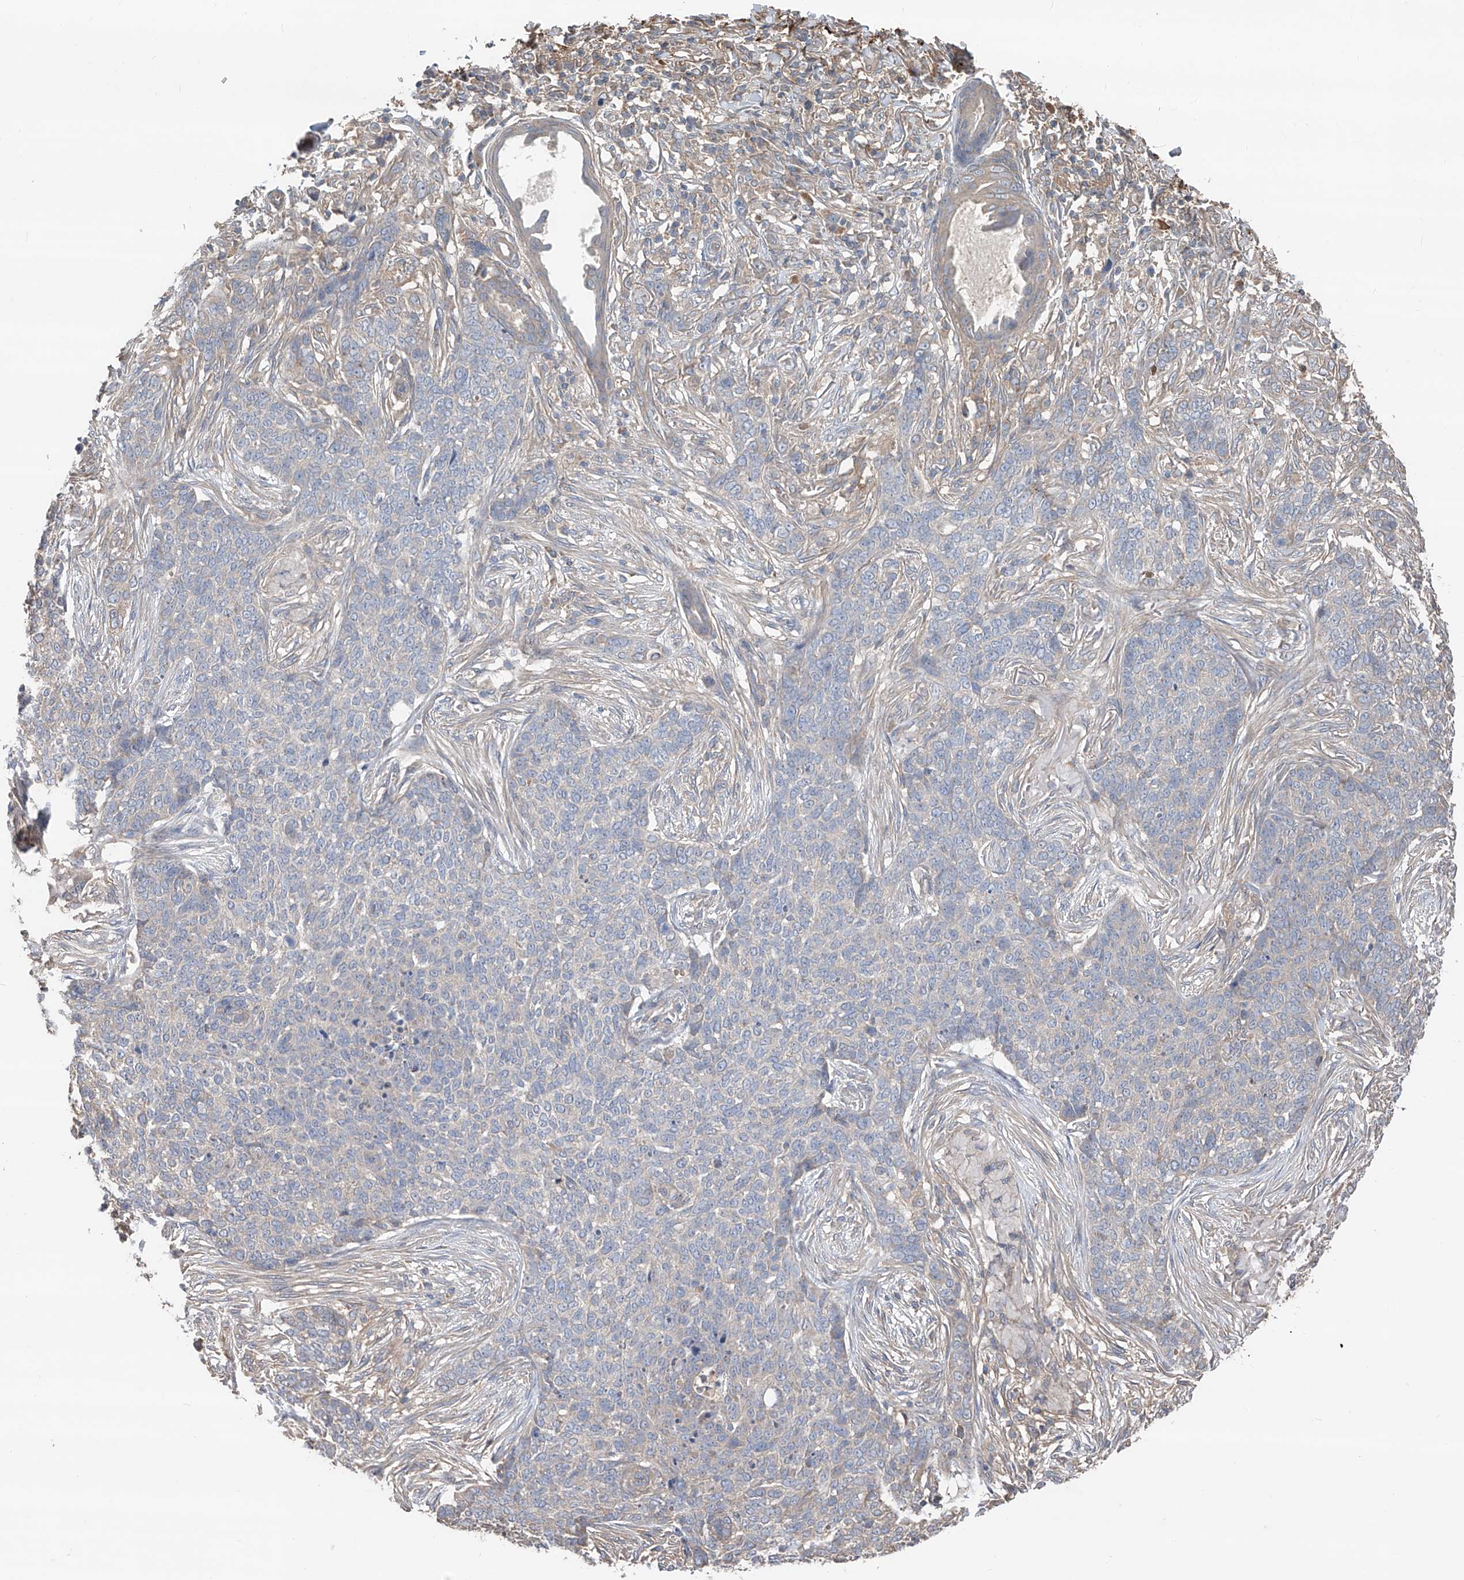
{"staining": {"intensity": "negative", "quantity": "none", "location": "none"}, "tissue": "skin cancer", "cell_type": "Tumor cells", "image_type": "cancer", "snomed": [{"axis": "morphology", "description": "Basal cell carcinoma"}, {"axis": "topography", "description": "Skin"}], "caption": "Human skin cancer (basal cell carcinoma) stained for a protein using immunohistochemistry (IHC) demonstrates no positivity in tumor cells.", "gene": "EDN1", "patient": {"sex": "male", "age": 85}}